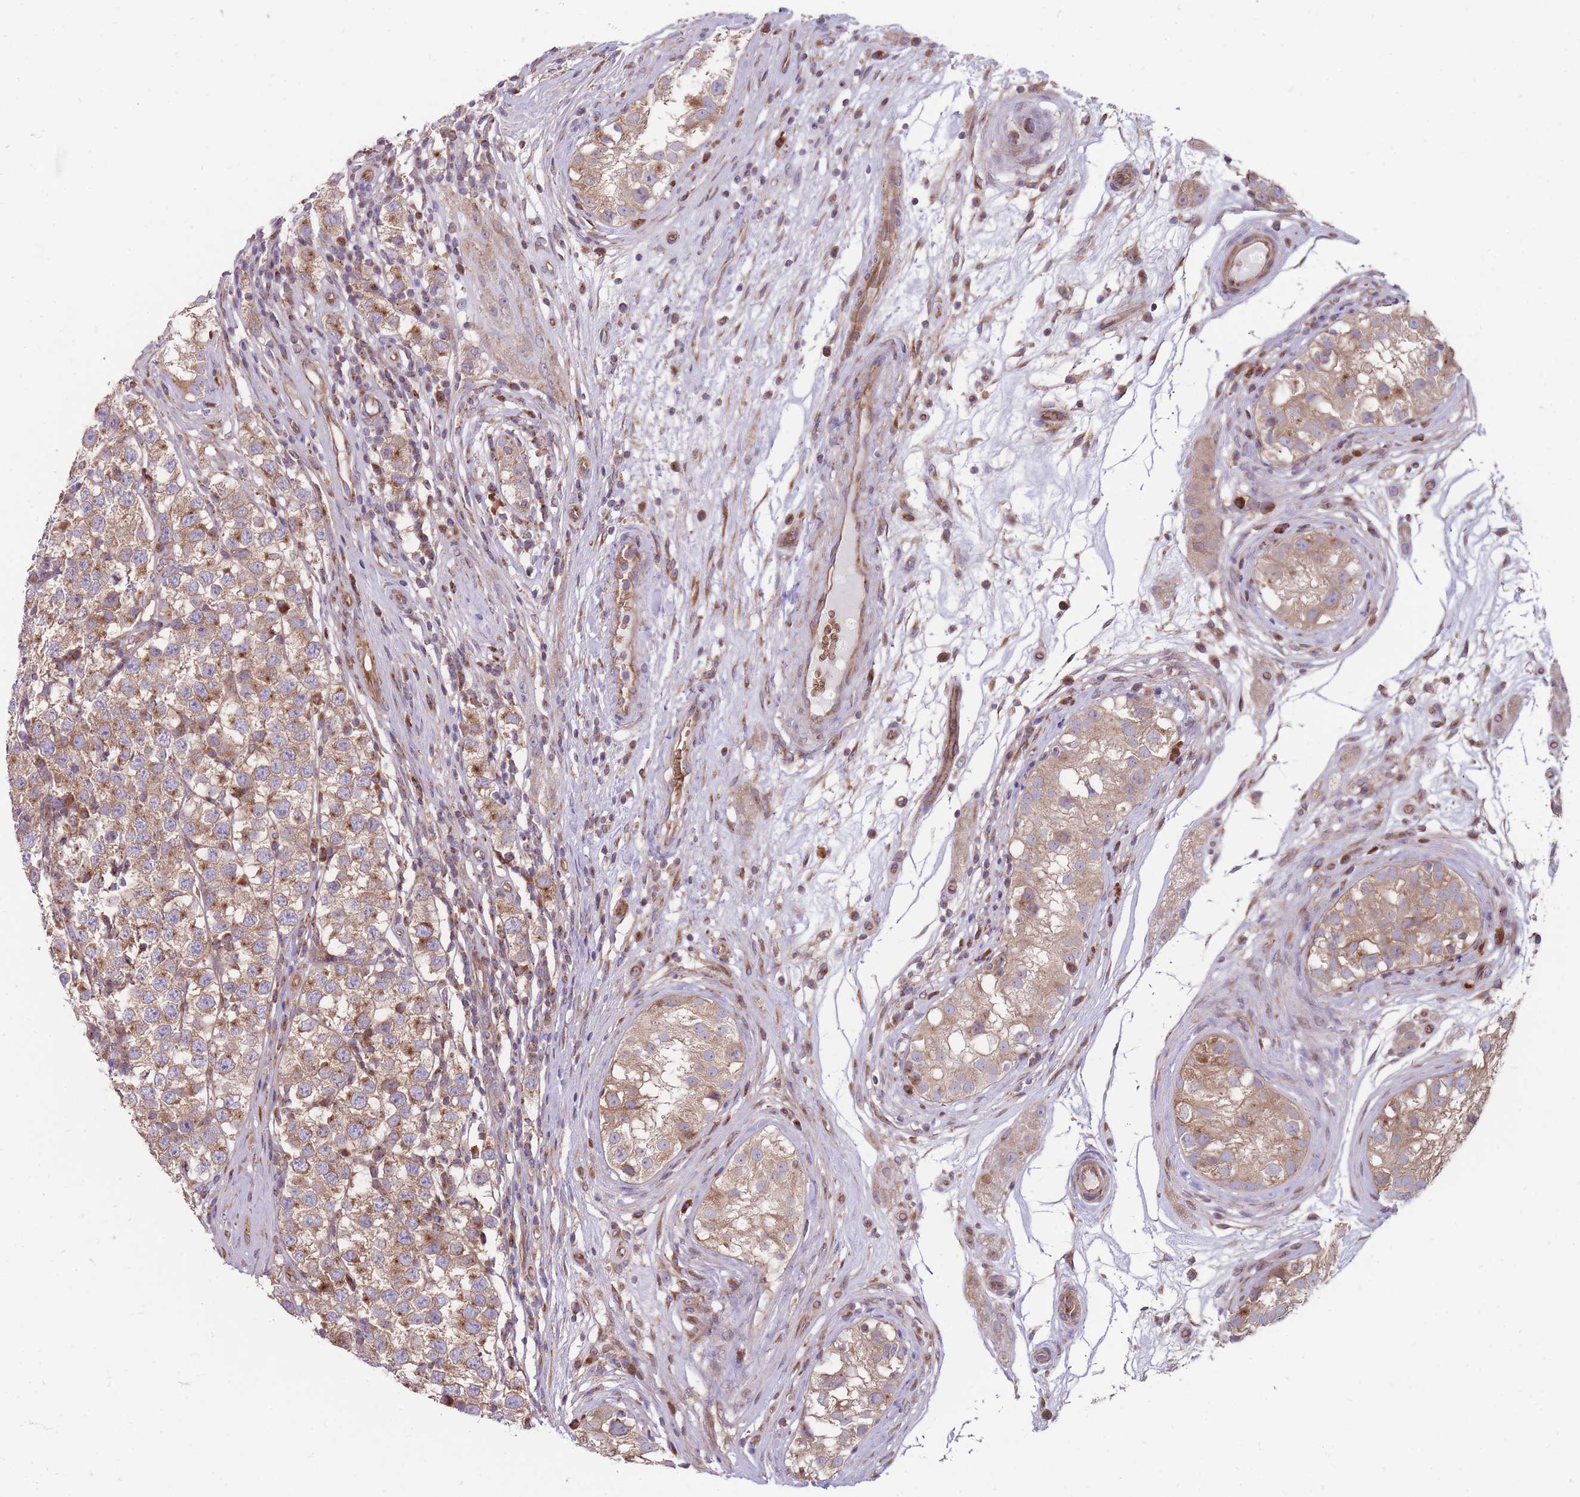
{"staining": {"intensity": "moderate", "quantity": ">75%", "location": "cytoplasmic/membranous"}, "tissue": "testis cancer", "cell_type": "Tumor cells", "image_type": "cancer", "snomed": [{"axis": "morphology", "description": "Seminoma, NOS"}, {"axis": "topography", "description": "Testis"}], "caption": "Moderate cytoplasmic/membranous staining for a protein is seen in about >75% of tumor cells of testis seminoma using IHC.", "gene": "ANKRD10", "patient": {"sex": "male", "age": 34}}